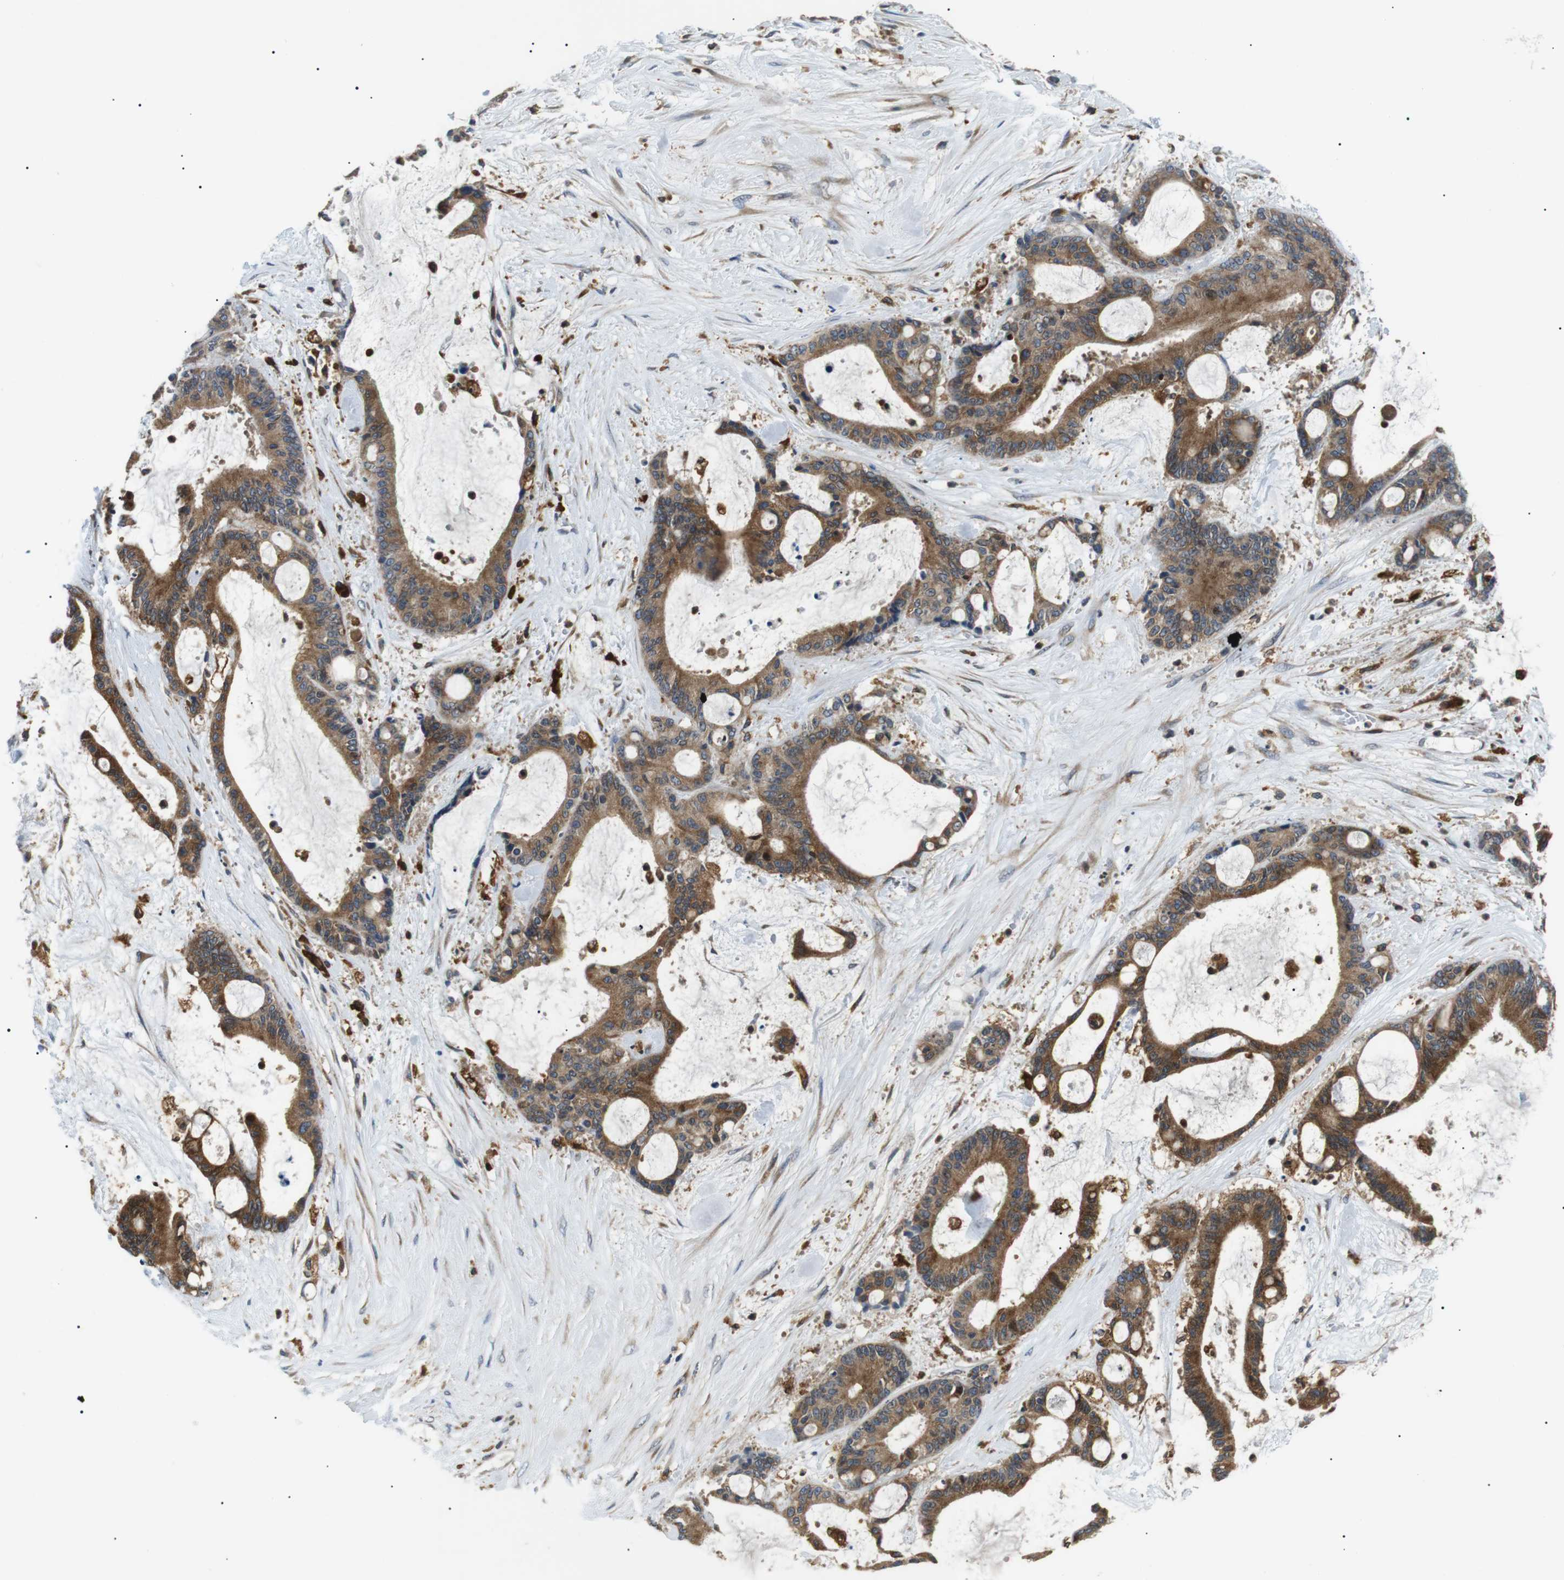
{"staining": {"intensity": "strong", "quantity": ">75%", "location": "cytoplasmic/membranous"}, "tissue": "liver cancer", "cell_type": "Tumor cells", "image_type": "cancer", "snomed": [{"axis": "morphology", "description": "Cholangiocarcinoma"}, {"axis": "topography", "description": "Liver"}], "caption": "Strong cytoplasmic/membranous staining is present in about >75% of tumor cells in liver cancer. Using DAB (3,3'-diaminobenzidine) (brown) and hematoxylin (blue) stains, captured at high magnification using brightfield microscopy.", "gene": "RAB9A", "patient": {"sex": "female", "age": 73}}